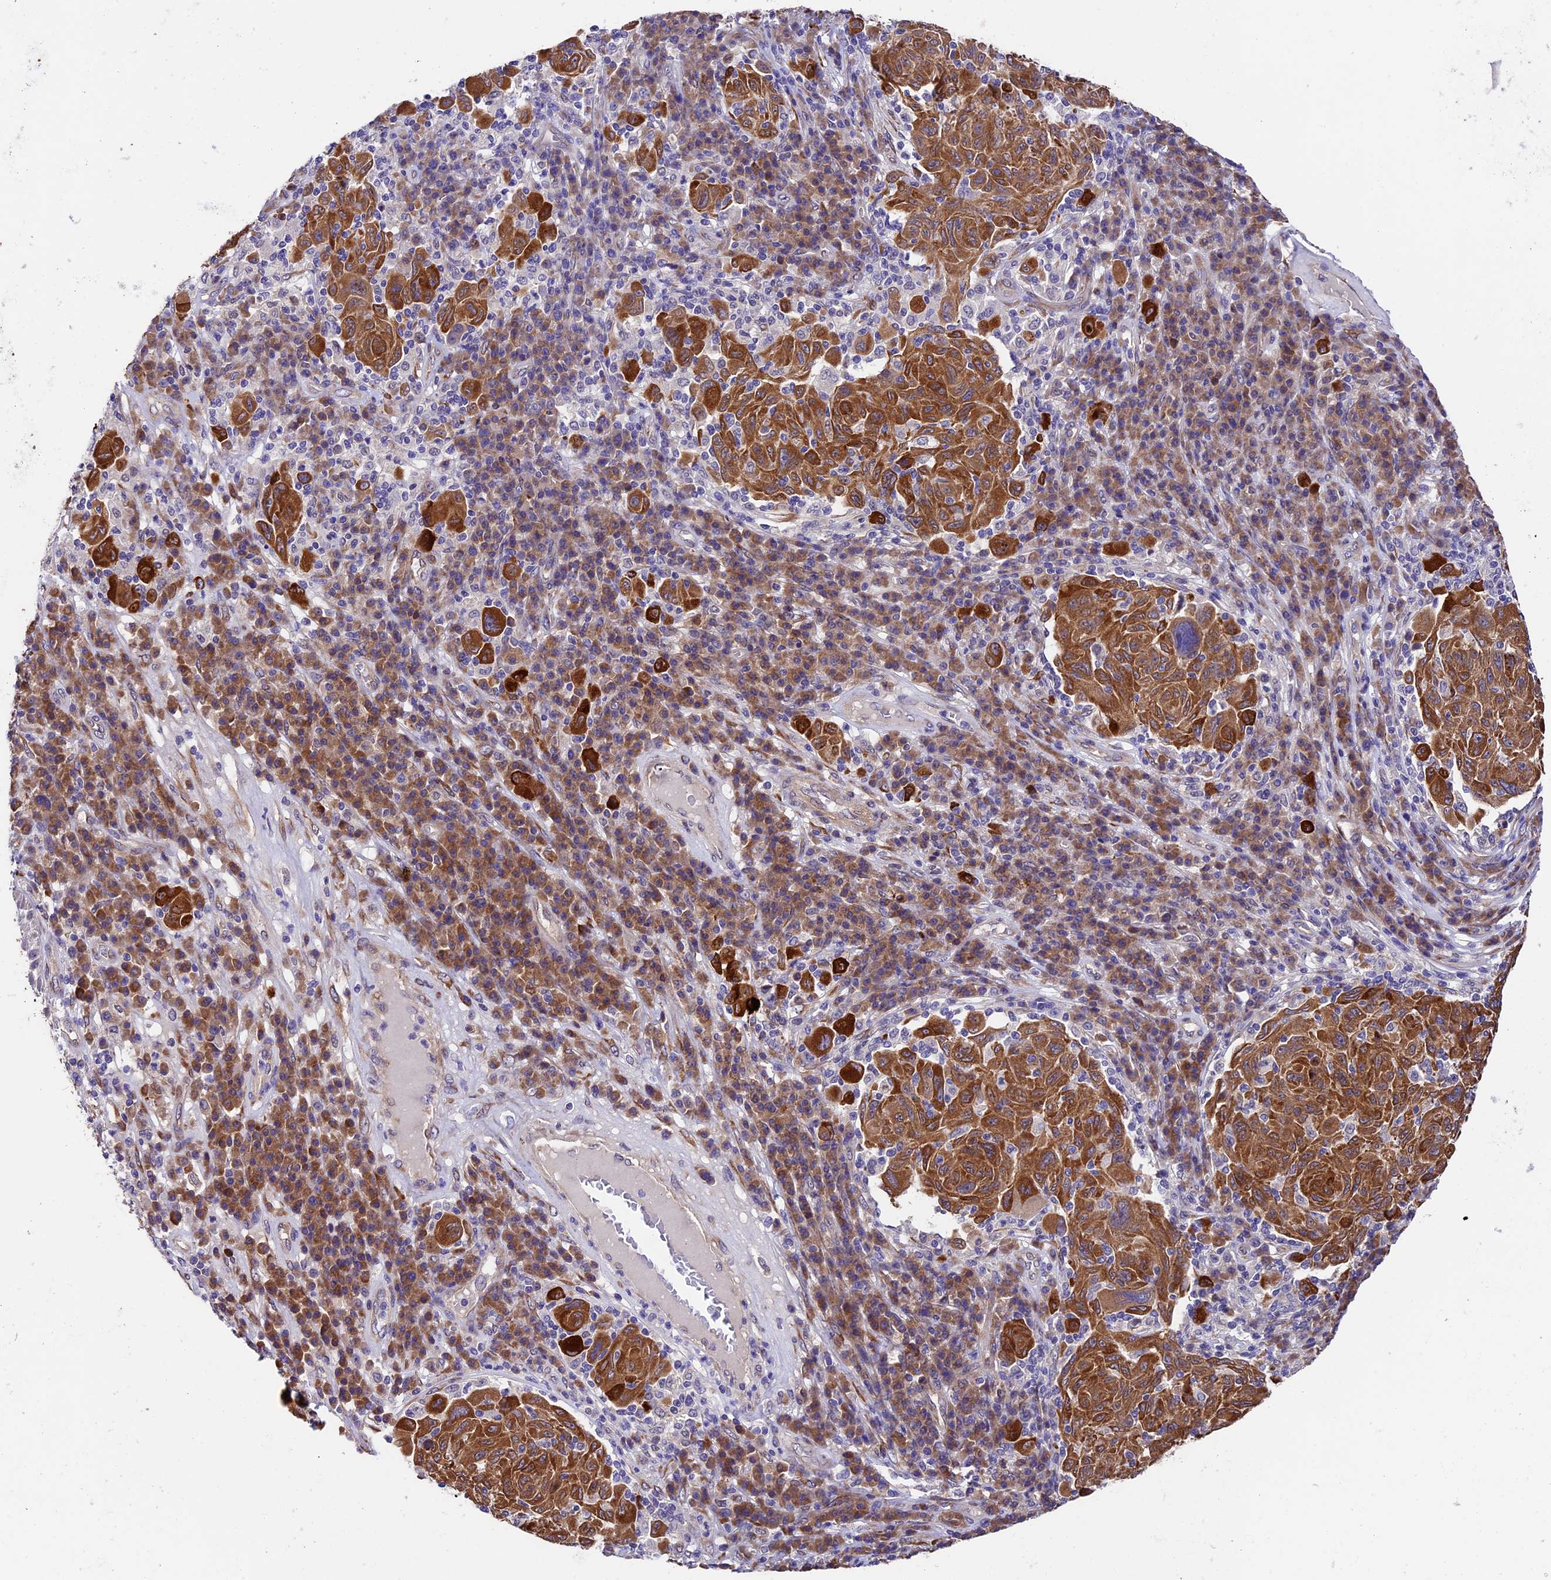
{"staining": {"intensity": "strong", "quantity": ">75%", "location": "cytoplasmic/membranous"}, "tissue": "melanoma", "cell_type": "Tumor cells", "image_type": "cancer", "snomed": [{"axis": "morphology", "description": "Malignant melanoma, NOS"}, {"axis": "topography", "description": "Skin"}], "caption": "An image of malignant melanoma stained for a protein shows strong cytoplasmic/membranous brown staining in tumor cells.", "gene": "LSM7", "patient": {"sex": "male", "age": 53}}